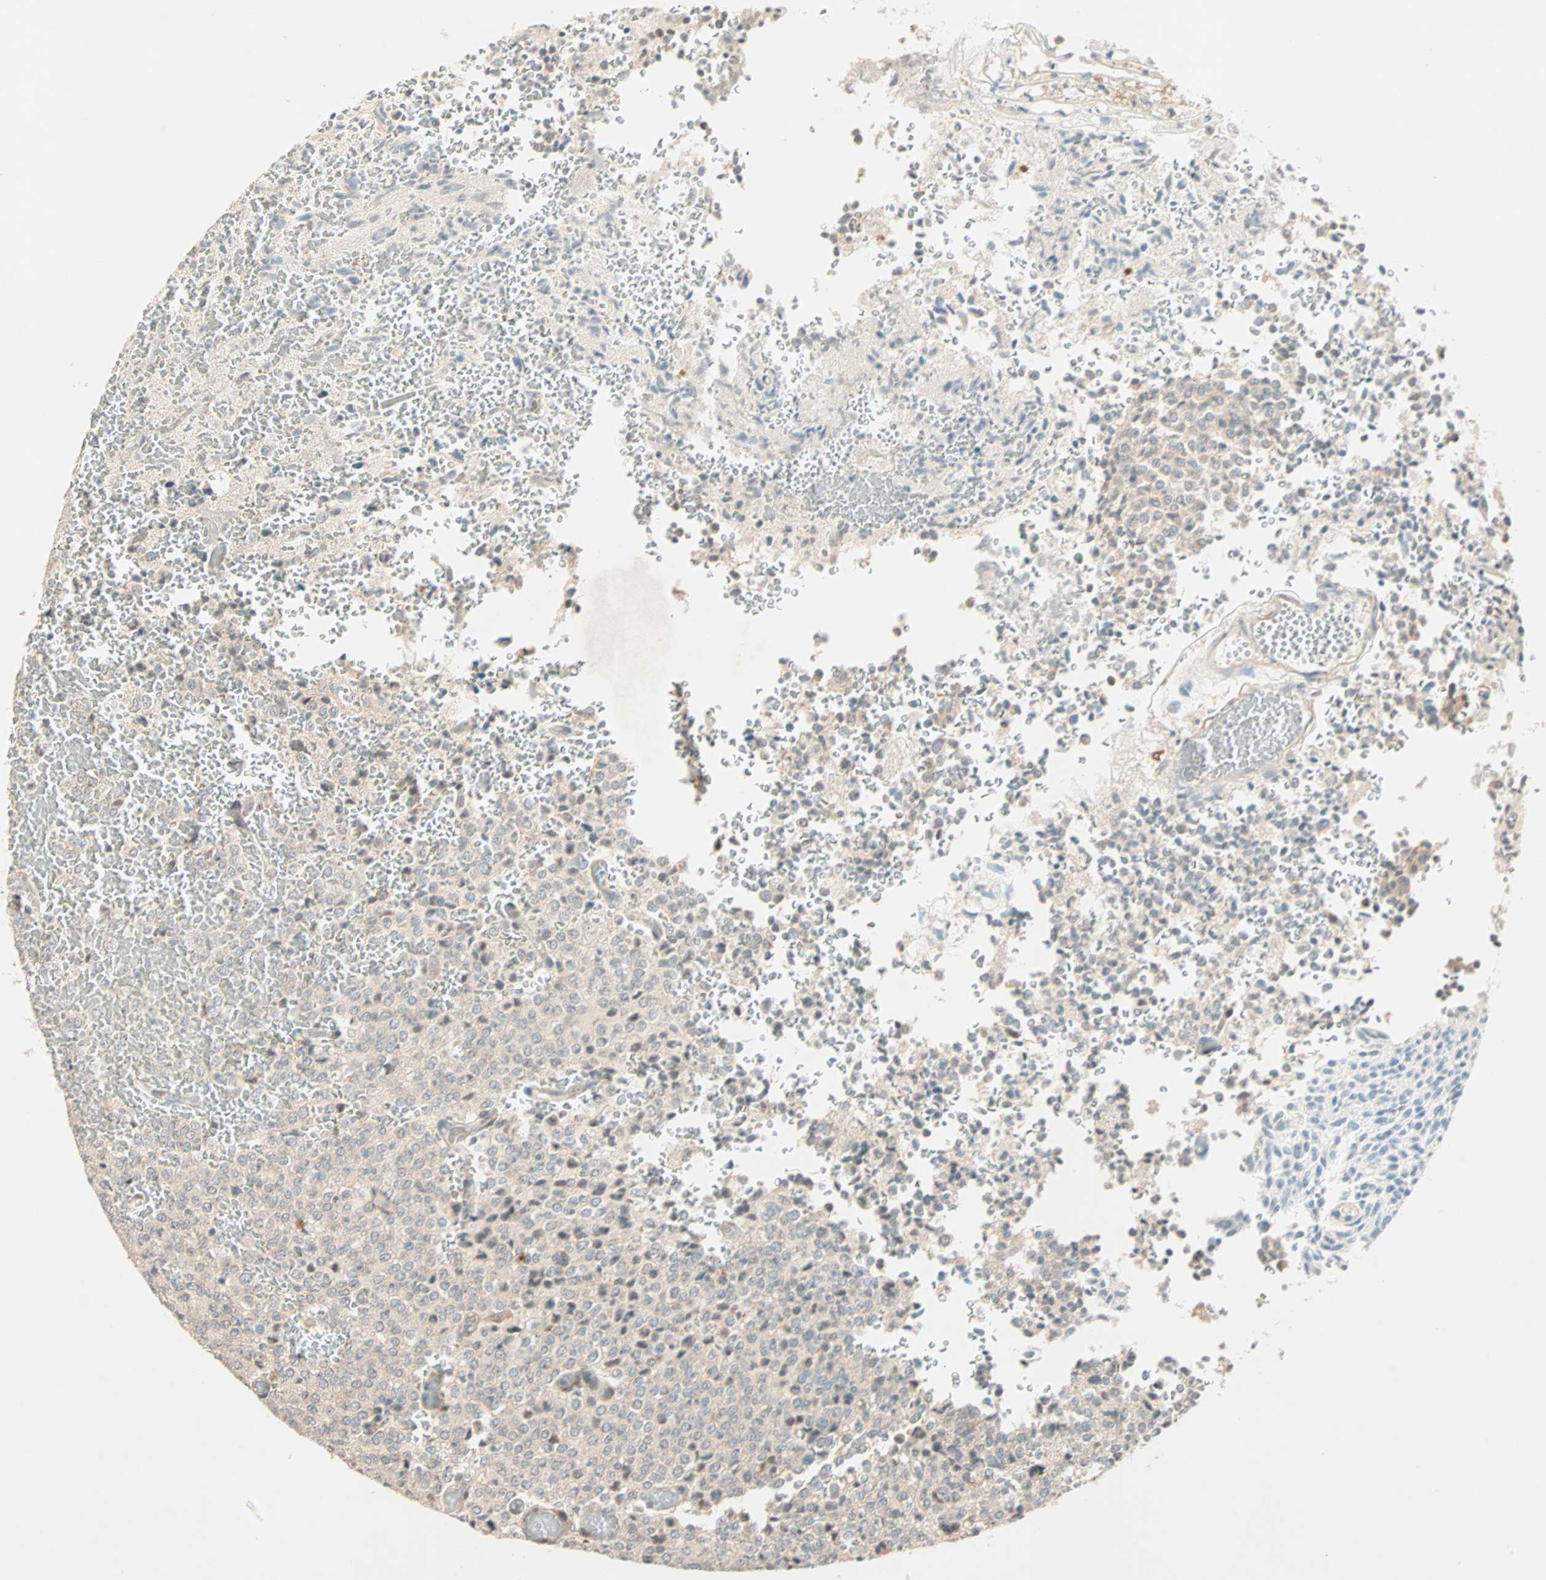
{"staining": {"intensity": "negative", "quantity": "none", "location": "none"}, "tissue": "glioma", "cell_type": "Tumor cells", "image_type": "cancer", "snomed": [{"axis": "morphology", "description": "Glioma, malignant, High grade"}, {"axis": "topography", "description": "pancreas cauda"}], "caption": "DAB immunohistochemical staining of human malignant glioma (high-grade) exhibits no significant staining in tumor cells.", "gene": "PRDM2", "patient": {"sex": "male", "age": 60}}